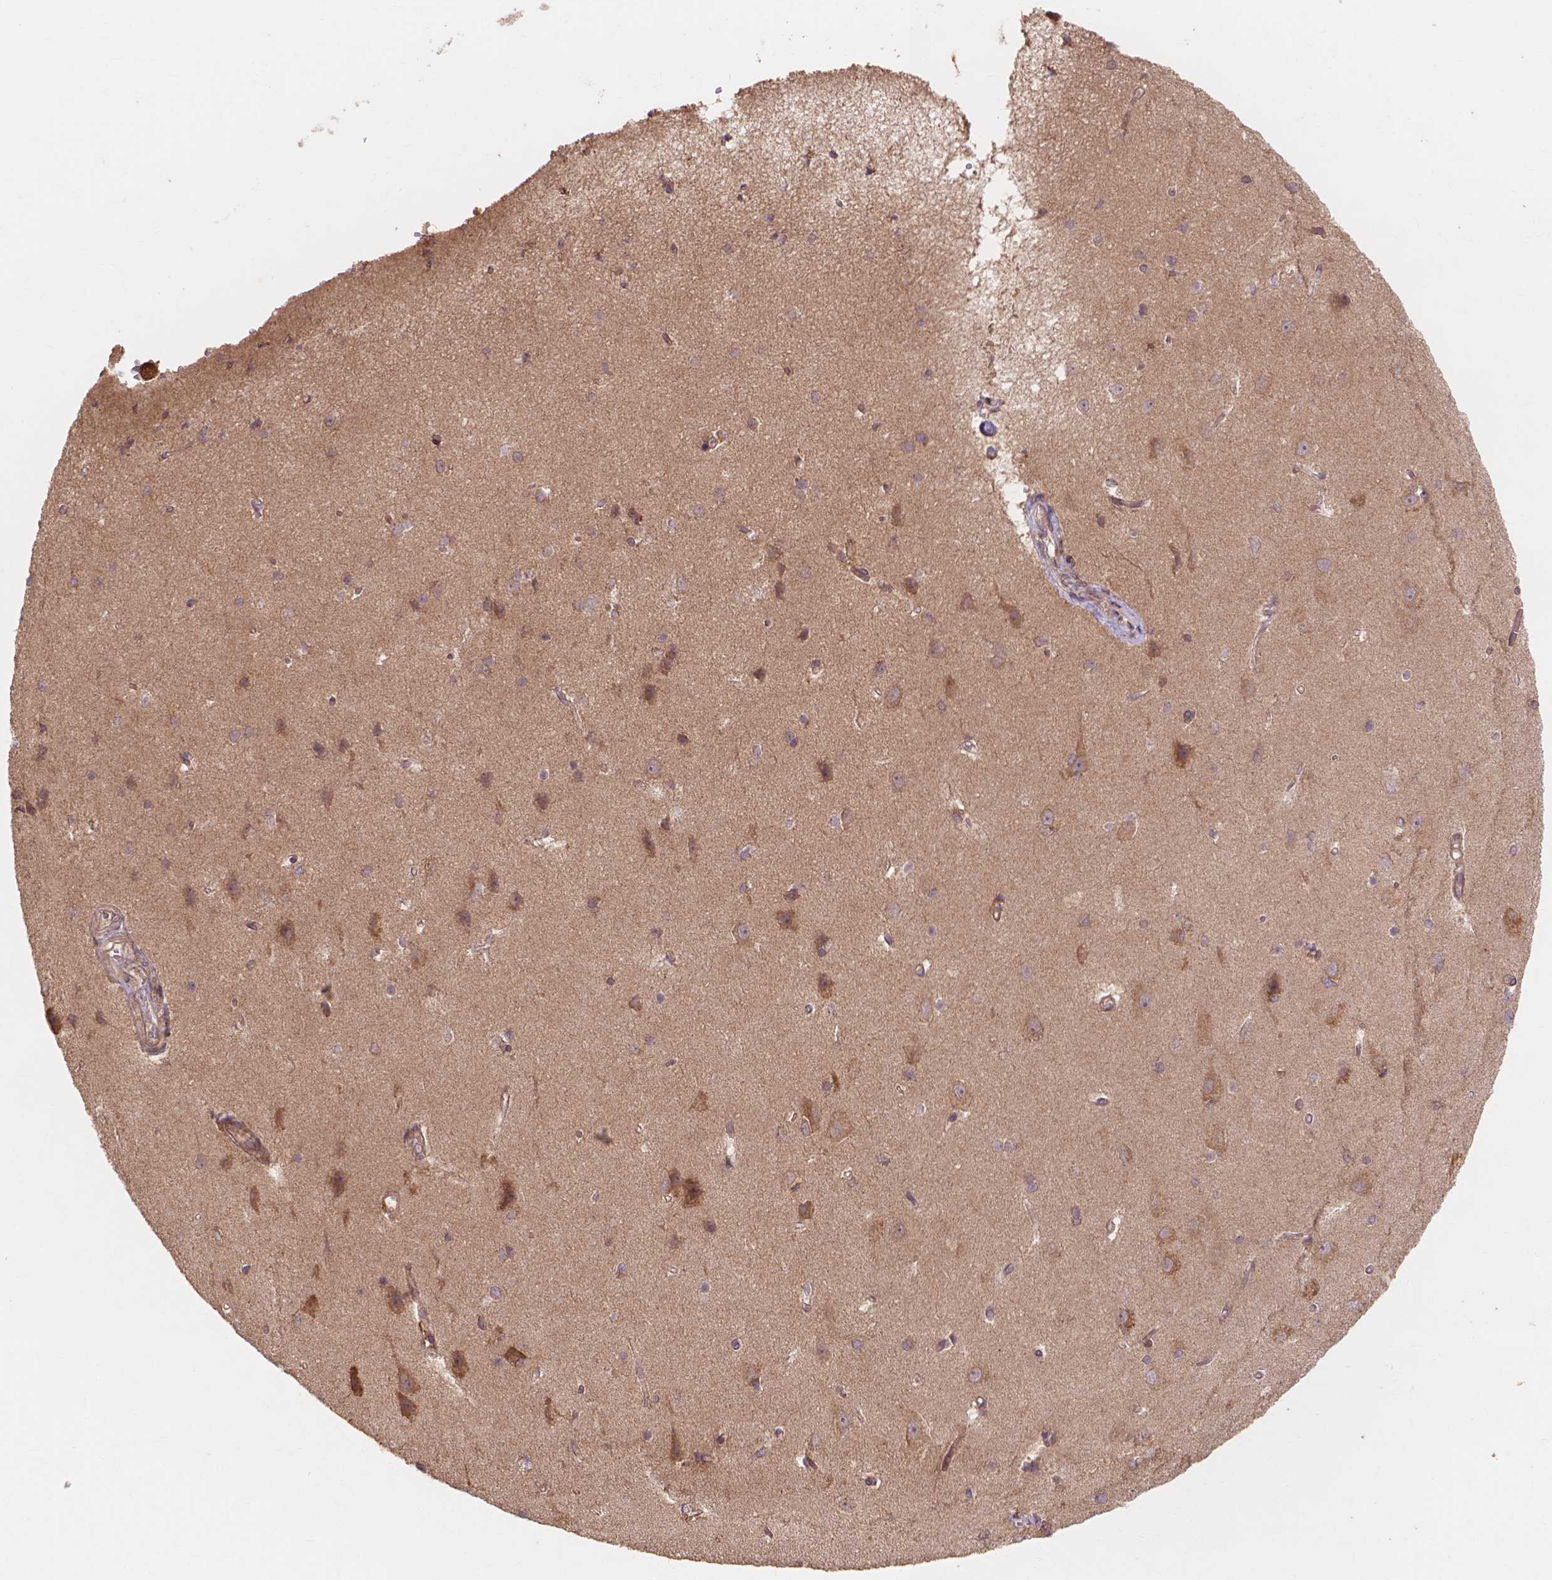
{"staining": {"intensity": "moderate", "quantity": ">75%", "location": "cytoplasmic/membranous"}, "tissue": "cerebral cortex", "cell_type": "Endothelial cells", "image_type": "normal", "snomed": [{"axis": "morphology", "description": "Normal tissue, NOS"}, {"axis": "topography", "description": "Cerebral cortex"}], "caption": "Immunohistochemistry (IHC) micrograph of unremarkable human cerebral cortex stained for a protein (brown), which shows medium levels of moderate cytoplasmic/membranous staining in about >75% of endothelial cells.", "gene": "TAB2", "patient": {"sex": "male", "age": 37}}